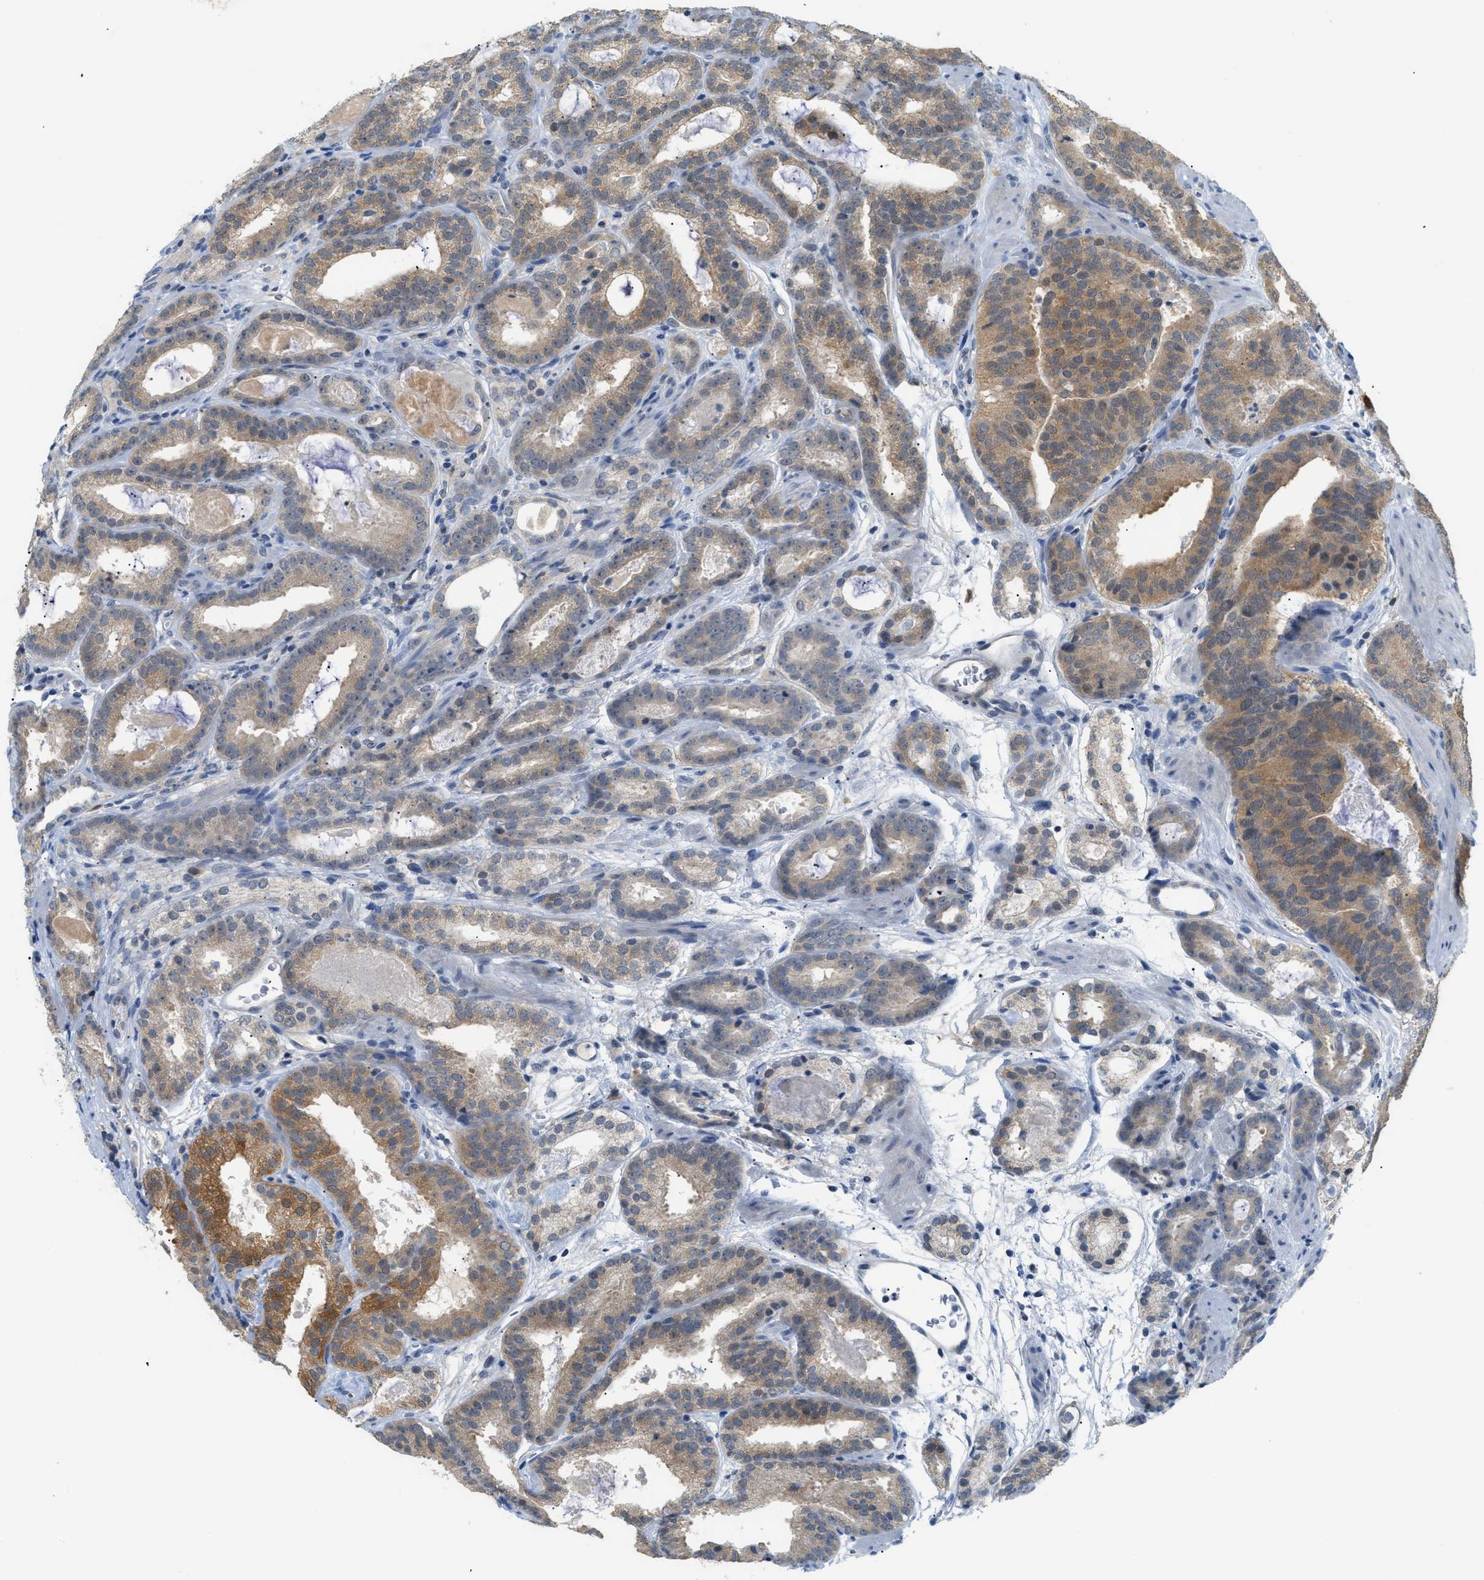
{"staining": {"intensity": "moderate", "quantity": ">75%", "location": "cytoplasmic/membranous"}, "tissue": "prostate cancer", "cell_type": "Tumor cells", "image_type": "cancer", "snomed": [{"axis": "morphology", "description": "Adenocarcinoma, Low grade"}, {"axis": "topography", "description": "Prostate"}], "caption": "Protein staining shows moderate cytoplasmic/membranous expression in about >75% of tumor cells in prostate cancer. The staining was performed using DAB, with brown indicating positive protein expression. Nuclei are stained blue with hematoxylin.", "gene": "PSAT1", "patient": {"sex": "male", "age": 69}}